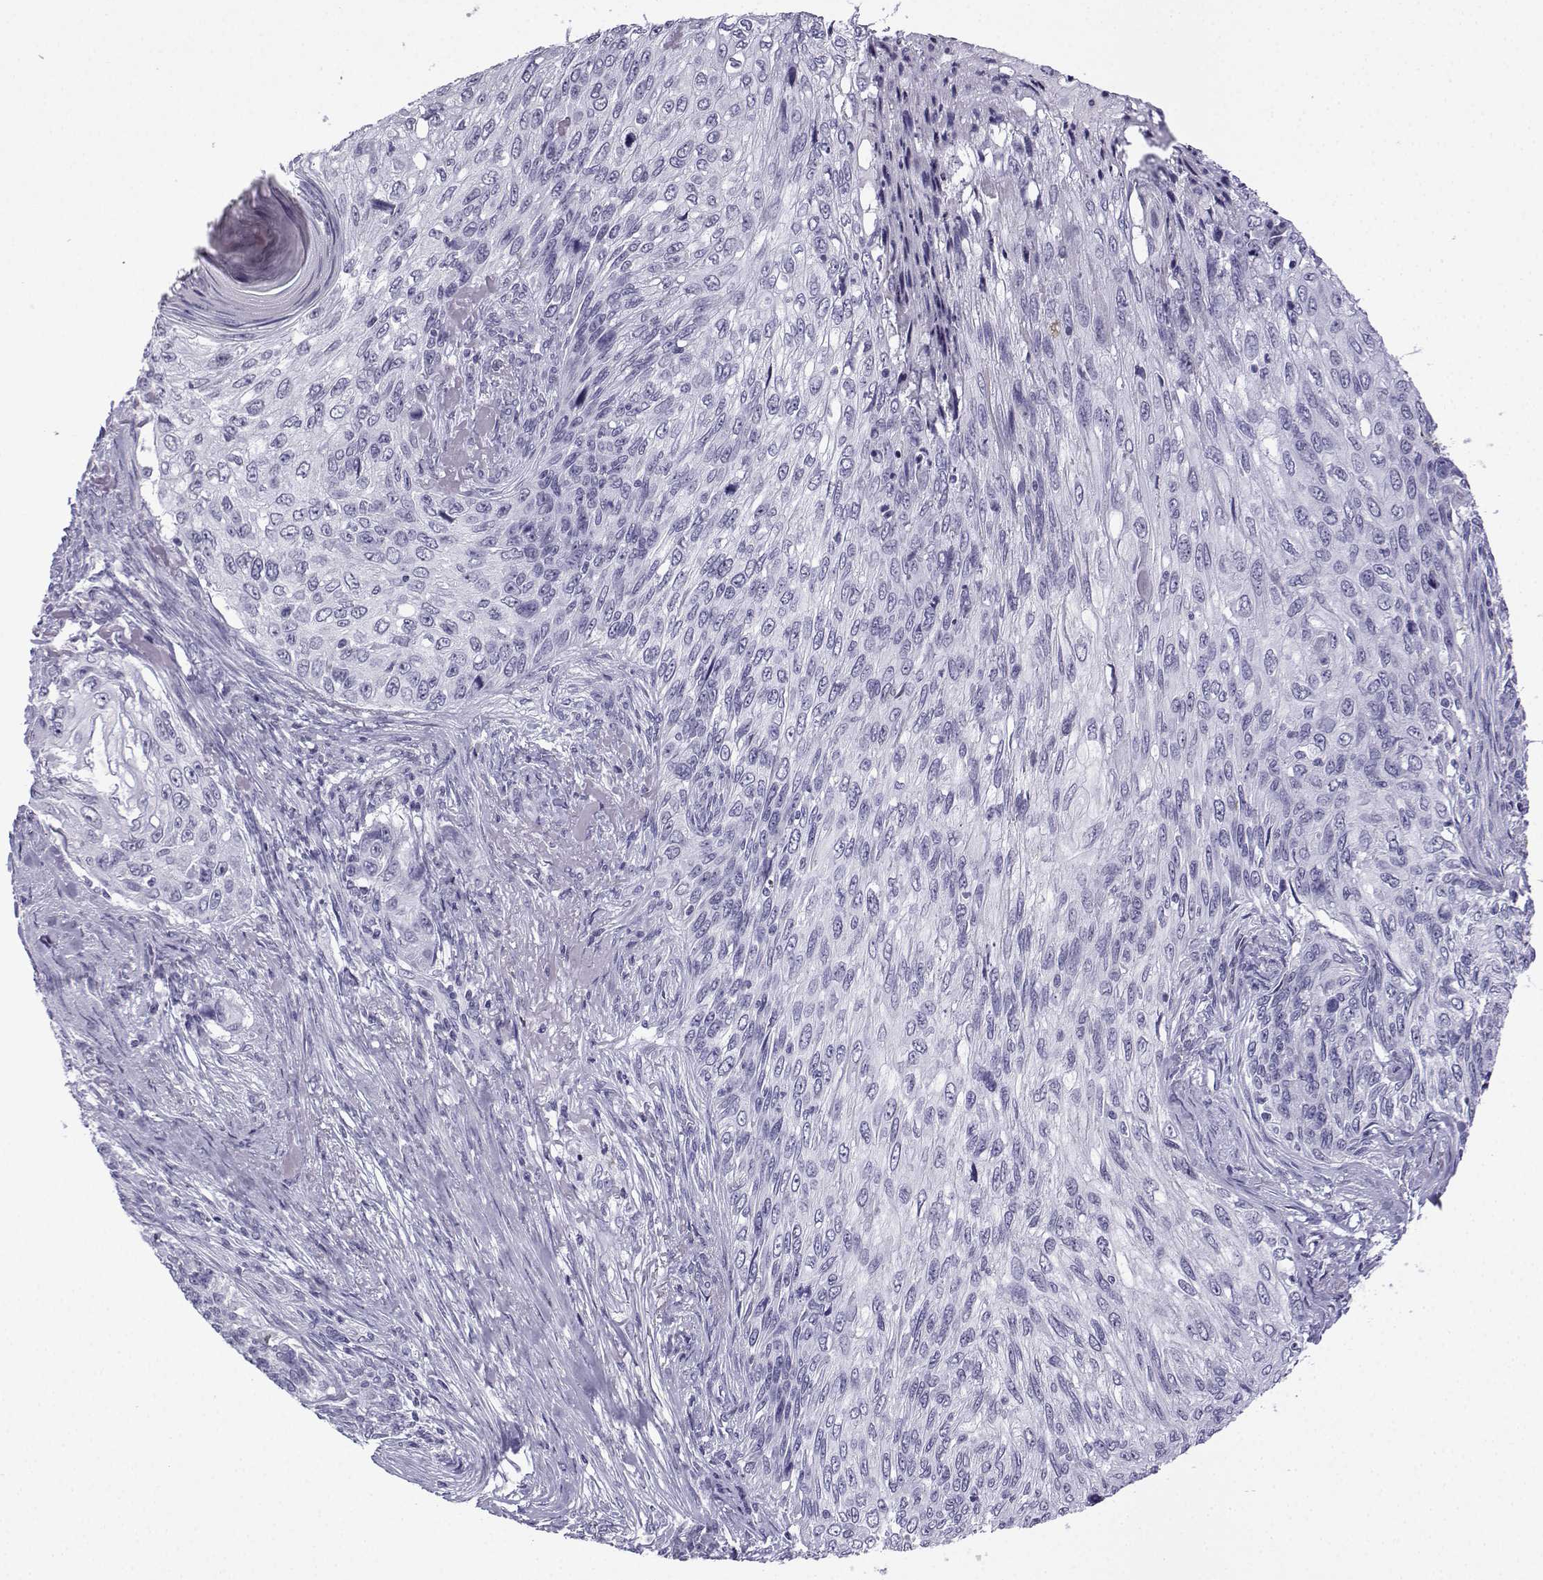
{"staining": {"intensity": "negative", "quantity": "none", "location": "none"}, "tissue": "skin cancer", "cell_type": "Tumor cells", "image_type": "cancer", "snomed": [{"axis": "morphology", "description": "Squamous cell carcinoma, NOS"}, {"axis": "topography", "description": "Skin"}], "caption": "DAB (3,3'-diaminobenzidine) immunohistochemical staining of human squamous cell carcinoma (skin) demonstrates no significant staining in tumor cells. Brightfield microscopy of immunohistochemistry stained with DAB (brown) and hematoxylin (blue), captured at high magnification.", "gene": "MRGBP", "patient": {"sex": "male", "age": 92}}